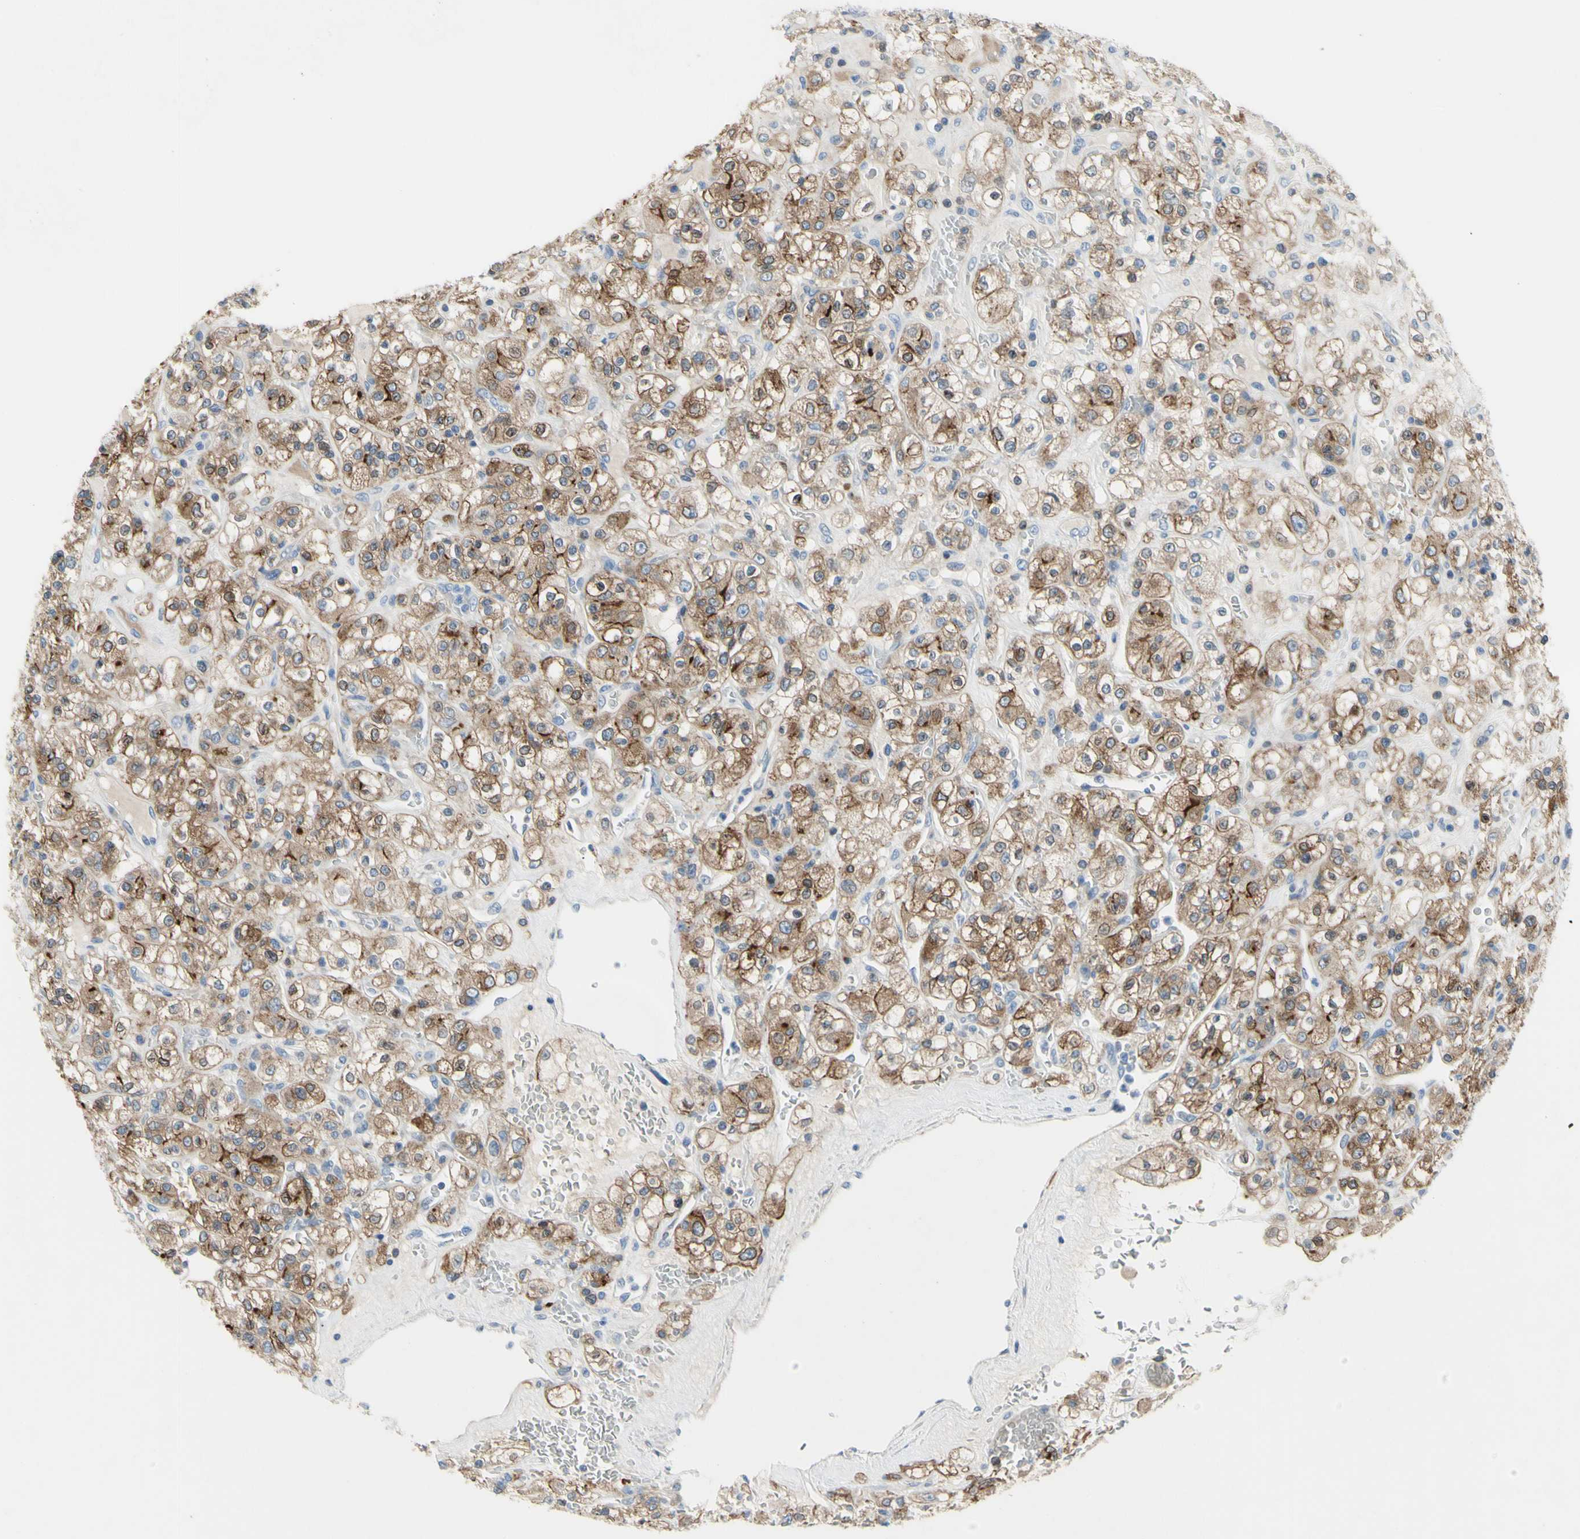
{"staining": {"intensity": "moderate", "quantity": ">75%", "location": "cytoplasmic/membranous"}, "tissue": "renal cancer", "cell_type": "Tumor cells", "image_type": "cancer", "snomed": [{"axis": "morphology", "description": "Normal tissue, NOS"}, {"axis": "morphology", "description": "Adenocarcinoma, NOS"}, {"axis": "topography", "description": "Kidney"}], "caption": "Renal cancer tissue exhibits moderate cytoplasmic/membranous expression in about >75% of tumor cells", "gene": "MUC1", "patient": {"sex": "female", "age": 72}}